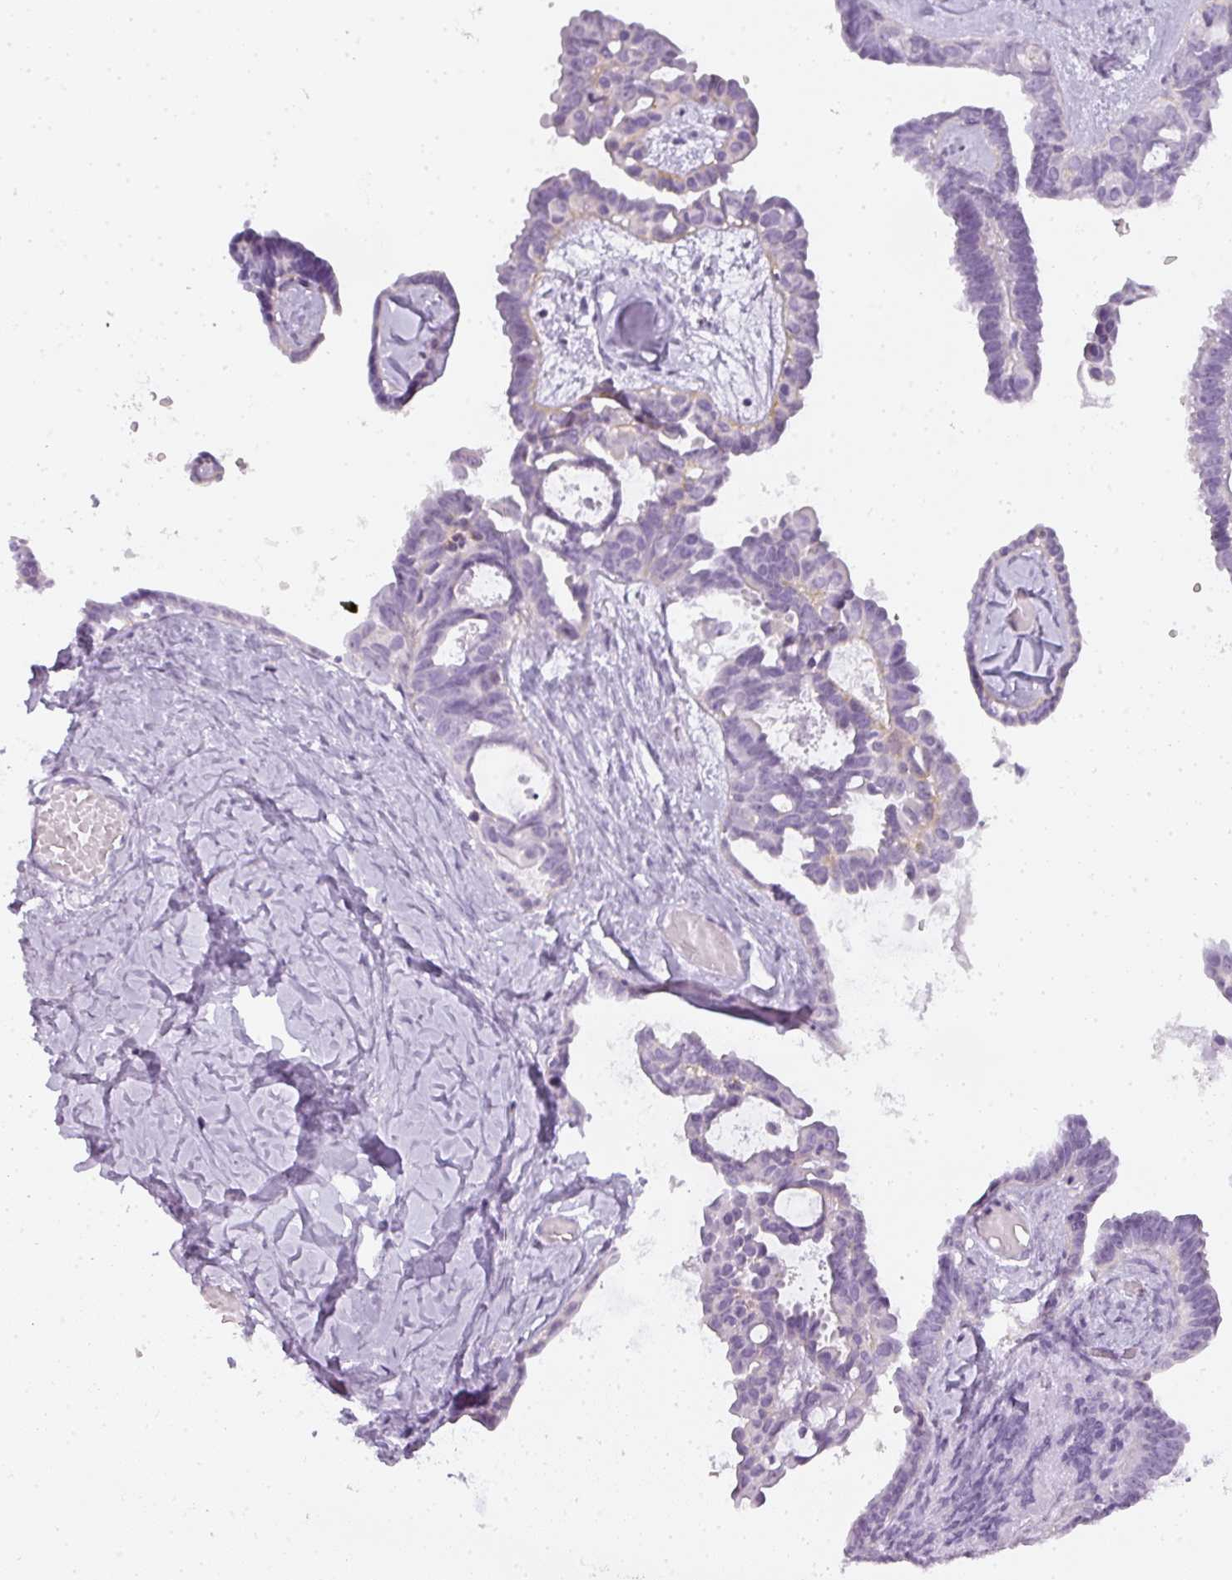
{"staining": {"intensity": "negative", "quantity": "none", "location": "none"}, "tissue": "ovarian cancer", "cell_type": "Tumor cells", "image_type": "cancer", "snomed": [{"axis": "morphology", "description": "Cystadenocarcinoma, serous, NOS"}, {"axis": "topography", "description": "Ovary"}], "caption": "A photomicrograph of ovarian cancer (serous cystadenocarcinoma) stained for a protein shows no brown staining in tumor cells. (Brightfield microscopy of DAB immunohistochemistry at high magnification).", "gene": "TMEM42", "patient": {"sex": "female", "age": 69}}